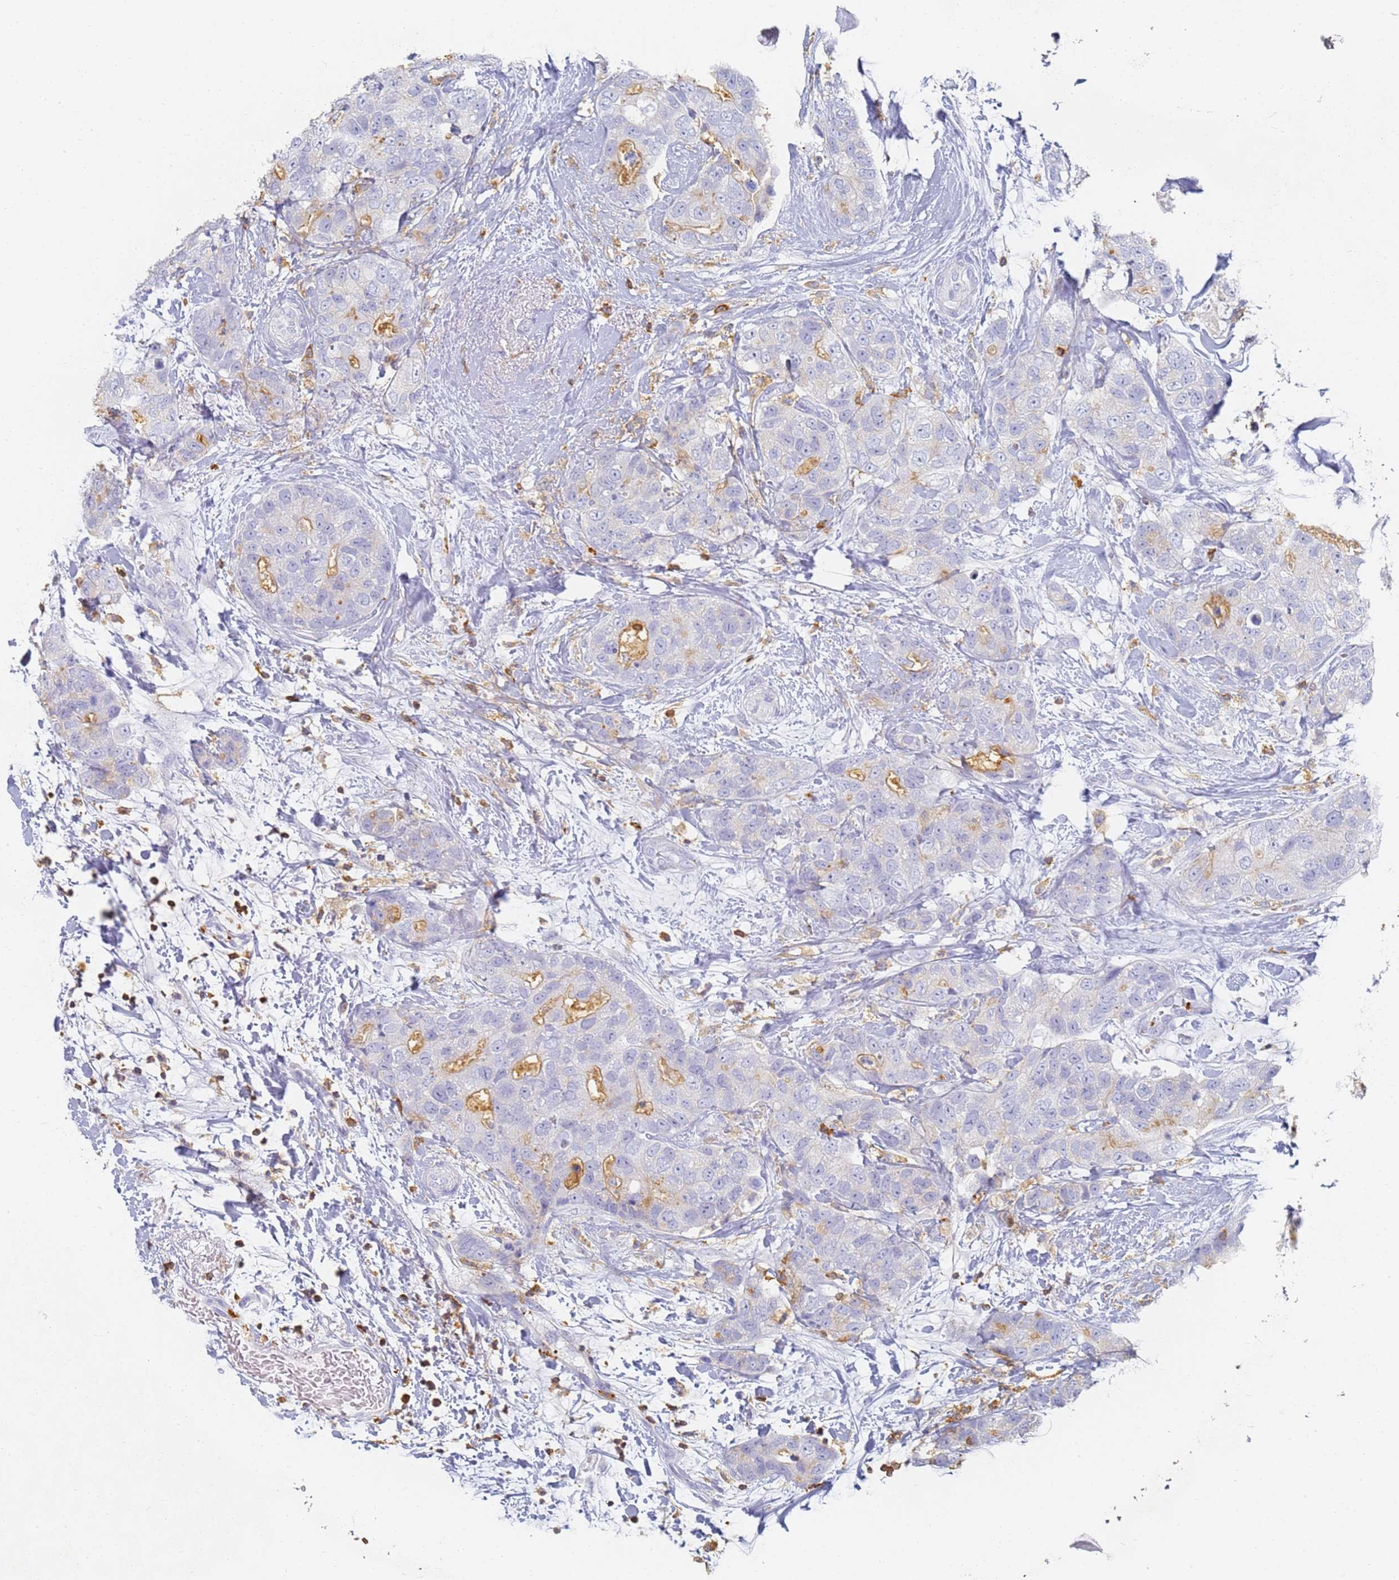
{"staining": {"intensity": "negative", "quantity": "none", "location": "none"}, "tissue": "breast cancer", "cell_type": "Tumor cells", "image_type": "cancer", "snomed": [{"axis": "morphology", "description": "Duct carcinoma"}, {"axis": "topography", "description": "Breast"}], "caption": "Tumor cells show no significant protein expression in invasive ductal carcinoma (breast). The staining is performed using DAB brown chromogen with nuclei counter-stained in using hematoxylin.", "gene": "BIN2", "patient": {"sex": "female", "age": 62}}